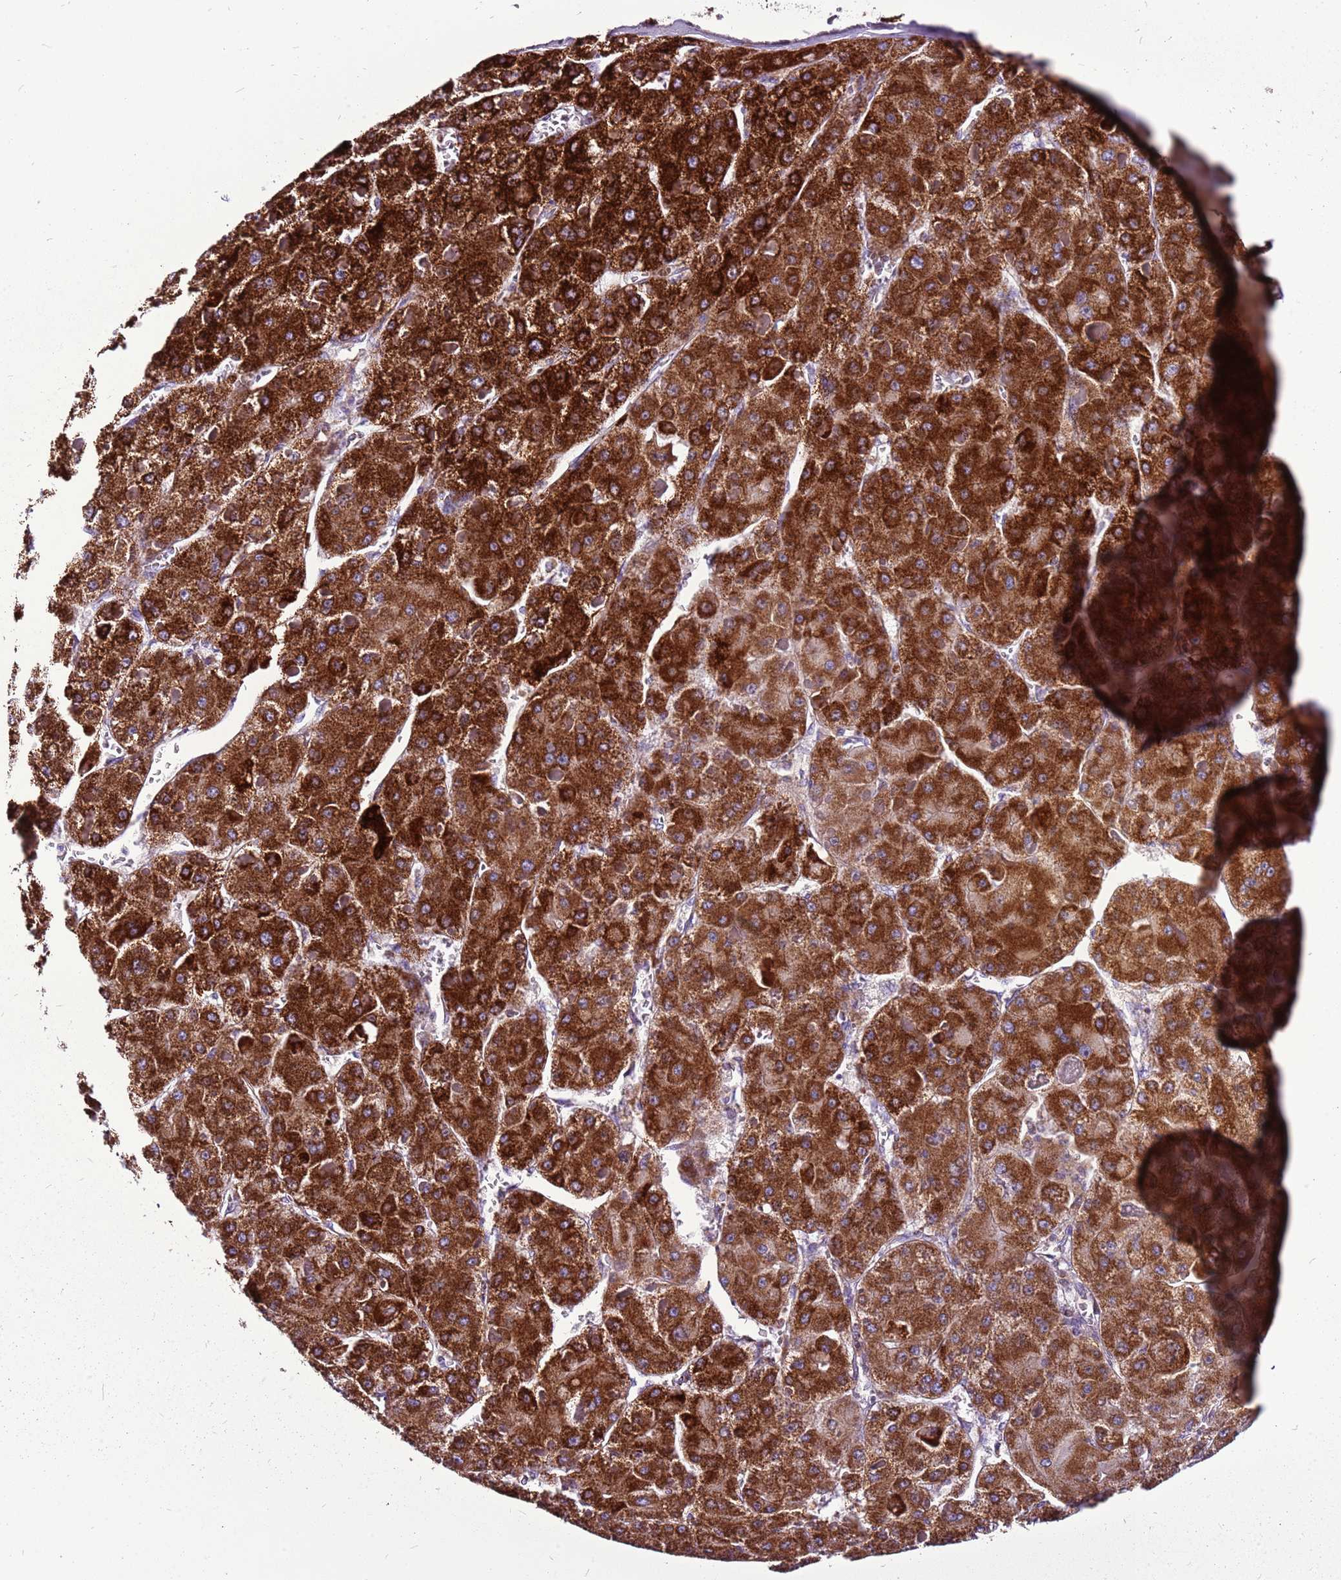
{"staining": {"intensity": "strong", "quantity": ">75%", "location": "cytoplasmic/membranous"}, "tissue": "liver cancer", "cell_type": "Tumor cells", "image_type": "cancer", "snomed": [{"axis": "morphology", "description": "Carcinoma, Hepatocellular, NOS"}, {"axis": "topography", "description": "Liver"}], "caption": "Hepatocellular carcinoma (liver) stained with a protein marker displays strong staining in tumor cells.", "gene": "GCDH", "patient": {"sex": "female", "age": 73}}